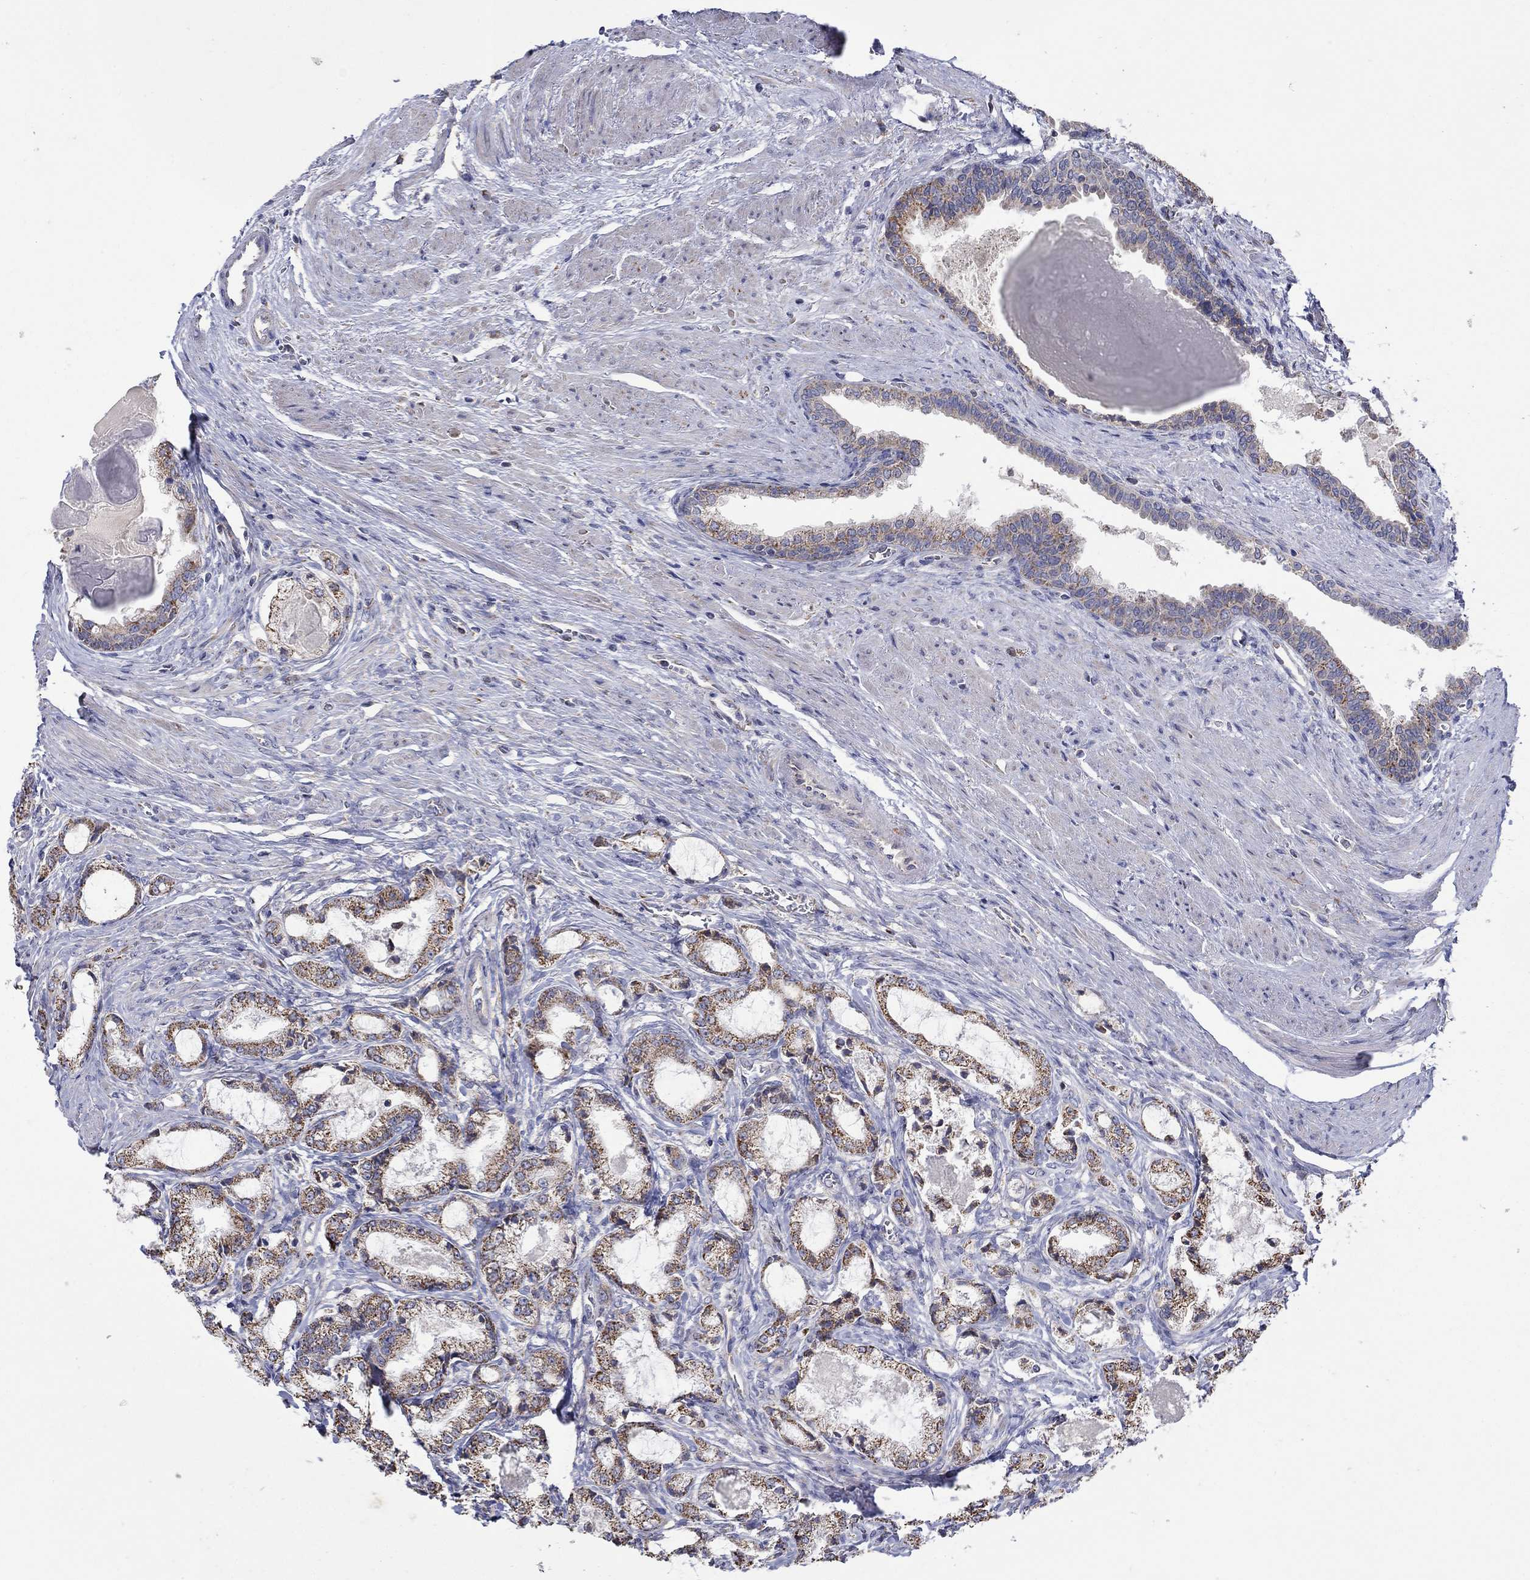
{"staining": {"intensity": "moderate", "quantity": ">75%", "location": "cytoplasmic/membranous"}, "tissue": "prostate cancer", "cell_type": "Tumor cells", "image_type": "cancer", "snomed": [{"axis": "morphology", "description": "Adenocarcinoma, NOS"}, {"axis": "topography", "description": "Prostate and seminal vesicle, NOS"}, {"axis": "topography", "description": "Prostate"}], "caption": "About >75% of tumor cells in human prostate cancer reveal moderate cytoplasmic/membranous protein positivity as visualized by brown immunohistochemical staining.", "gene": "HPS5", "patient": {"sex": "male", "age": 62}}